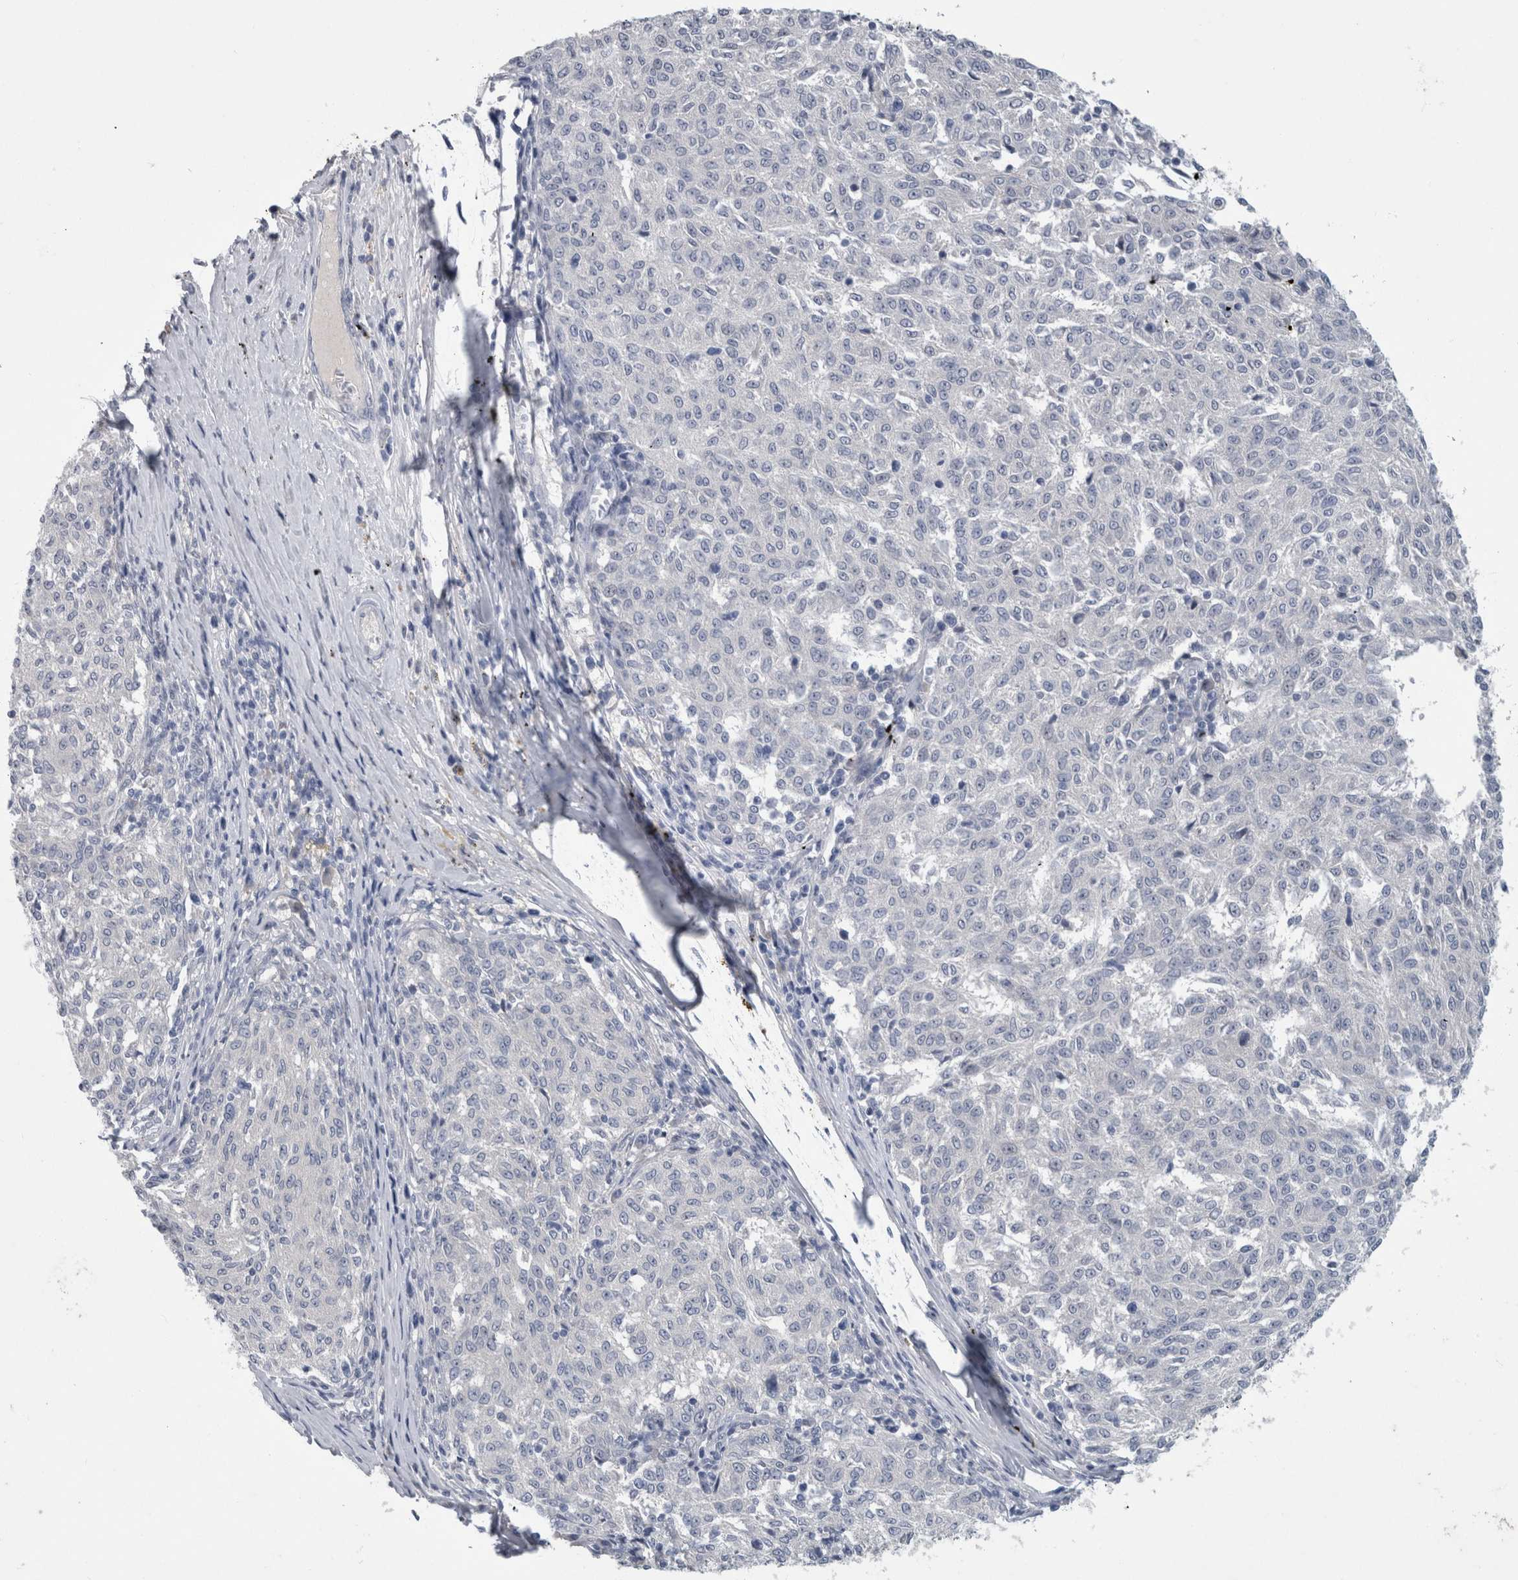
{"staining": {"intensity": "negative", "quantity": "none", "location": "none"}, "tissue": "melanoma", "cell_type": "Tumor cells", "image_type": "cancer", "snomed": [{"axis": "morphology", "description": "Malignant melanoma, NOS"}, {"axis": "topography", "description": "Skin"}], "caption": "Immunohistochemistry (IHC) image of human malignant melanoma stained for a protein (brown), which displays no staining in tumor cells.", "gene": "FAM83H", "patient": {"sex": "female", "age": 72}}